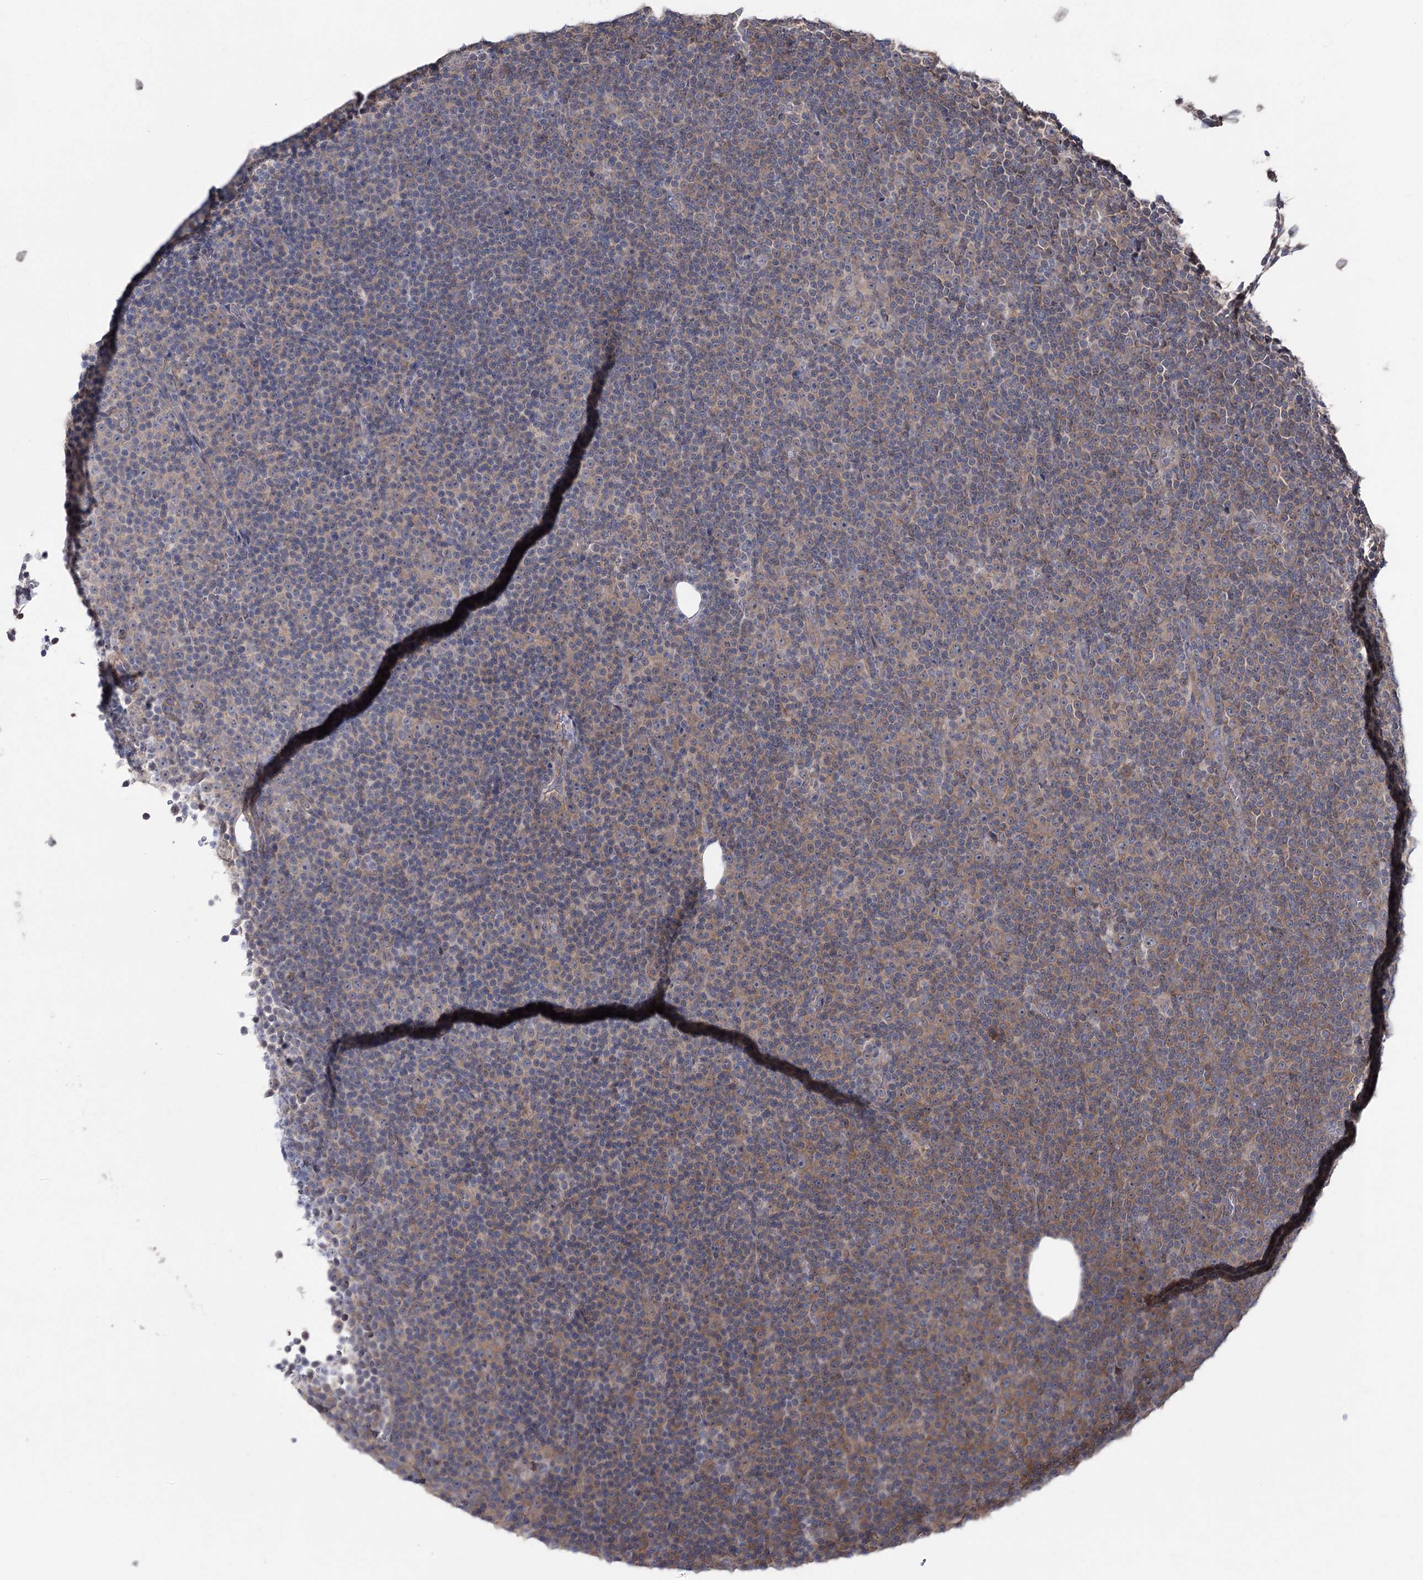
{"staining": {"intensity": "moderate", "quantity": "<25%", "location": "cytoplasmic/membranous"}, "tissue": "lymphoma", "cell_type": "Tumor cells", "image_type": "cancer", "snomed": [{"axis": "morphology", "description": "Malignant lymphoma, non-Hodgkin's type, Low grade"}, {"axis": "topography", "description": "Lymph node"}], "caption": "Immunohistochemical staining of human lymphoma reveals moderate cytoplasmic/membranous protein positivity in about <25% of tumor cells. The staining was performed using DAB to visualize the protein expression in brown, while the nuclei were stained in blue with hematoxylin (Magnification: 20x).", "gene": "LARS2", "patient": {"sex": "female", "age": 67}}